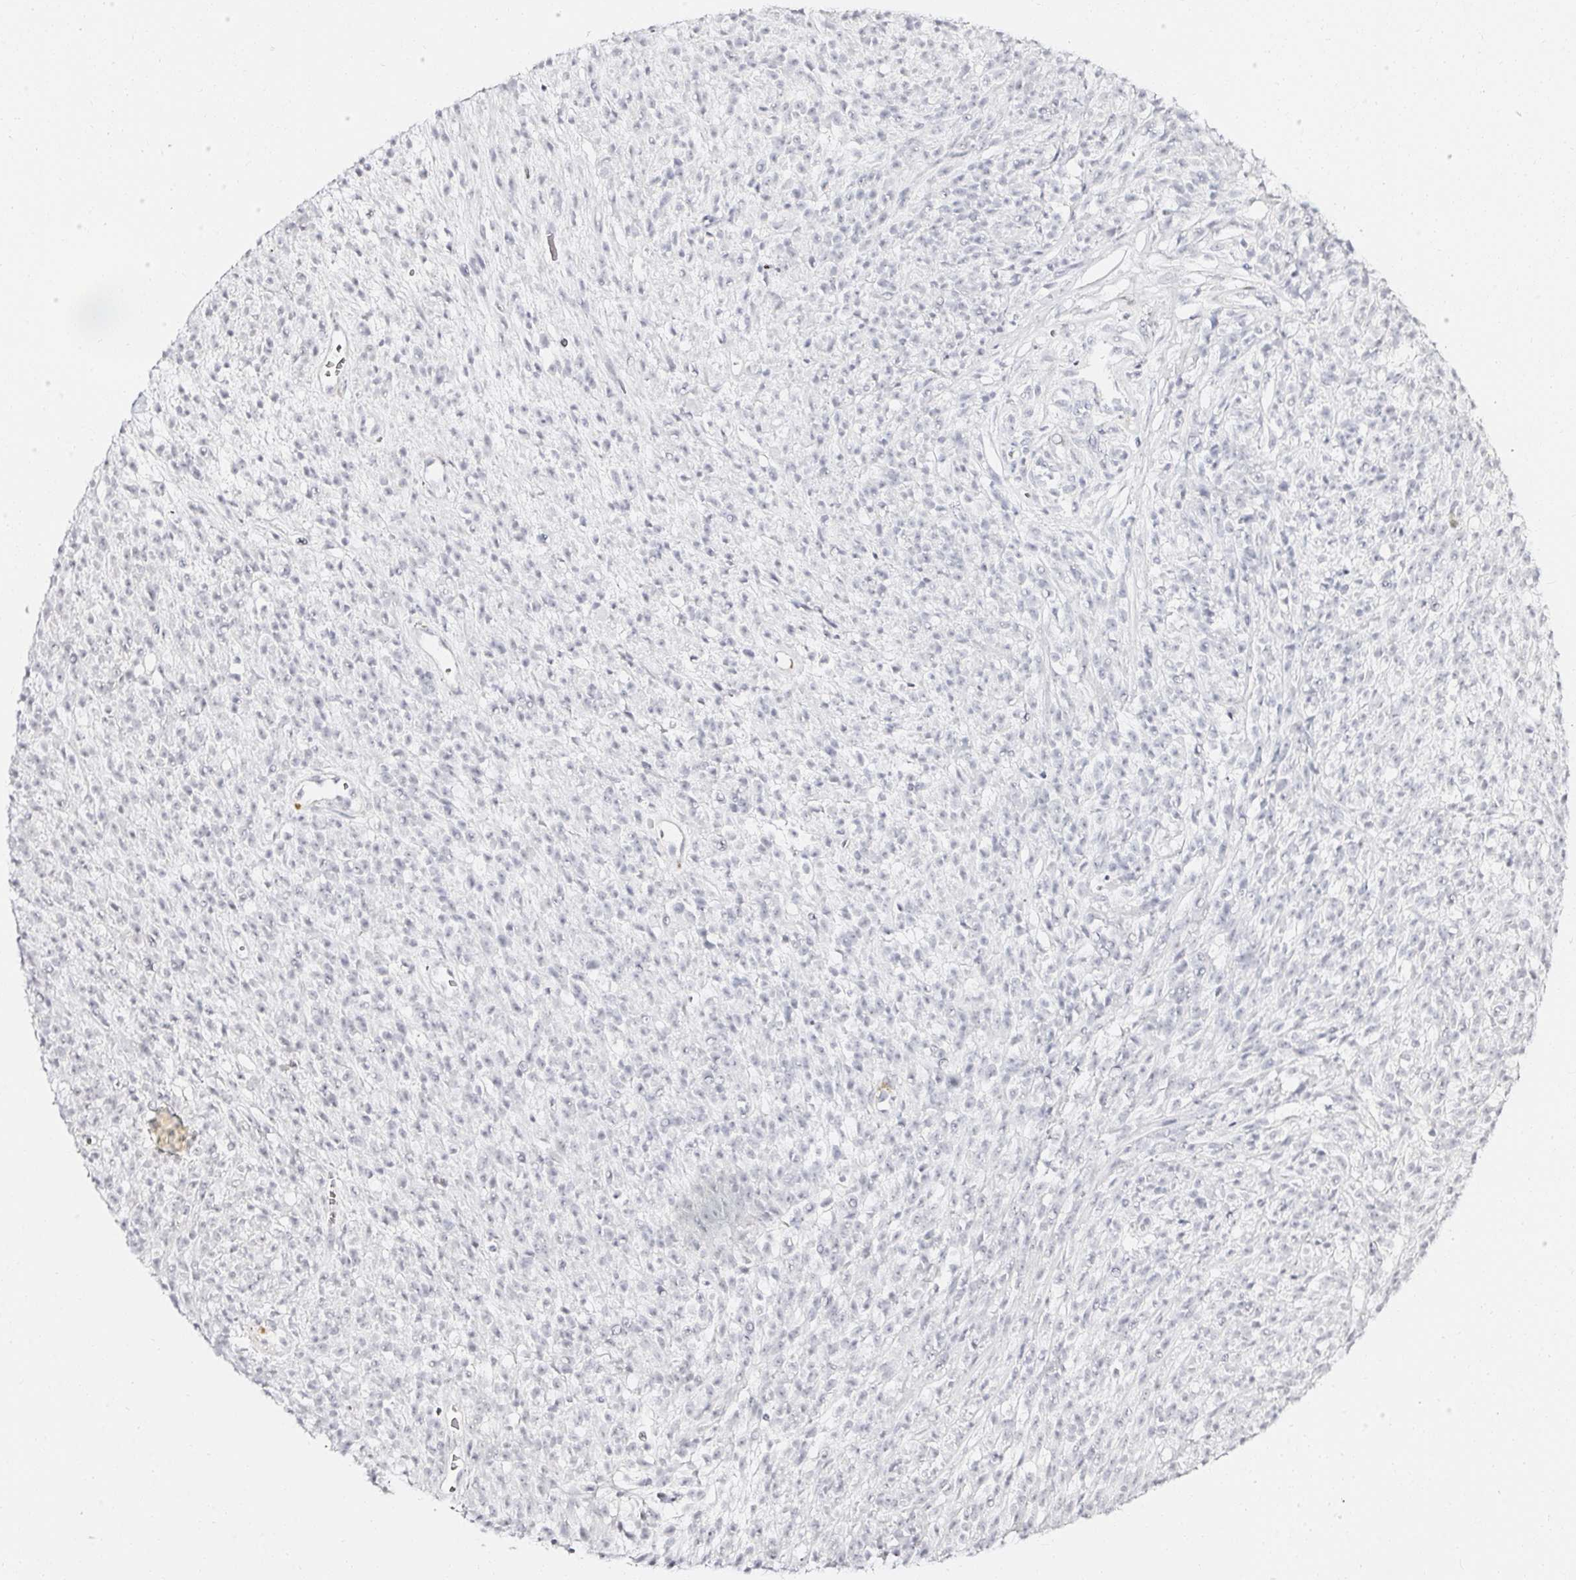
{"staining": {"intensity": "negative", "quantity": "none", "location": "none"}, "tissue": "melanoma", "cell_type": "Tumor cells", "image_type": "cancer", "snomed": [{"axis": "morphology", "description": "Malignant melanoma, NOS"}, {"axis": "topography", "description": "Skin"}, {"axis": "topography", "description": "Skin of trunk"}], "caption": "There is no significant staining in tumor cells of melanoma. (DAB immunohistochemistry (IHC) with hematoxylin counter stain).", "gene": "ACAN", "patient": {"sex": "male", "age": 74}}